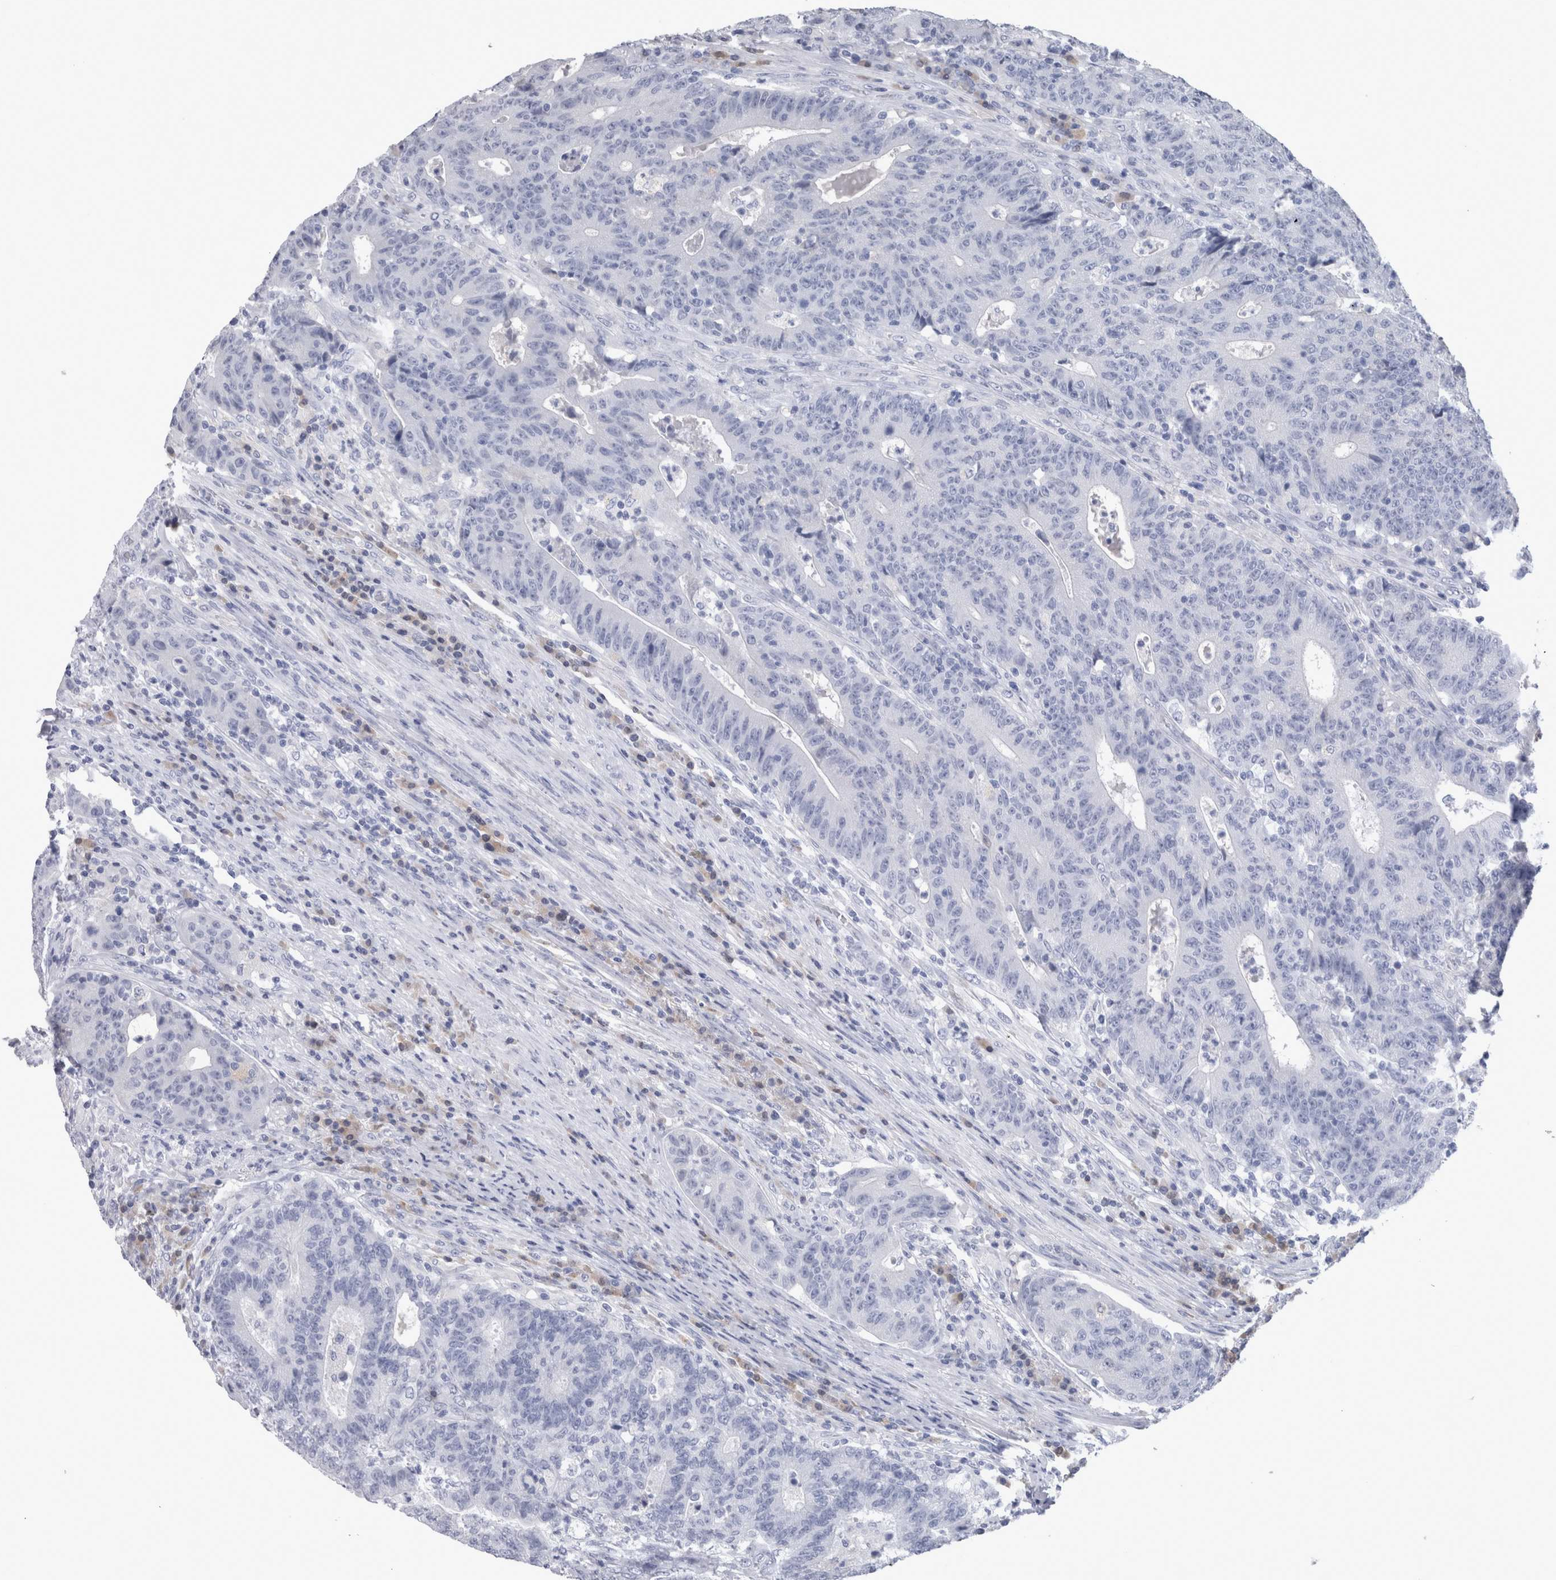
{"staining": {"intensity": "negative", "quantity": "none", "location": "none"}, "tissue": "colorectal cancer", "cell_type": "Tumor cells", "image_type": "cancer", "snomed": [{"axis": "morphology", "description": "Normal tissue, NOS"}, {"axis": "morphology", "description": "Adenocarcinoma, NOS"}, {"axis": "topography", "description": "Colon"}], "caption": "Protein analysis of colorectal adenocarcinoma exhibits no significant expression in tumor cells. The staining is performed using DAB brown chromogen with nuclei counter-stained in using hematoxylin.", "gene": "CA8", "patient": {"sex": "female", "age": 75}}